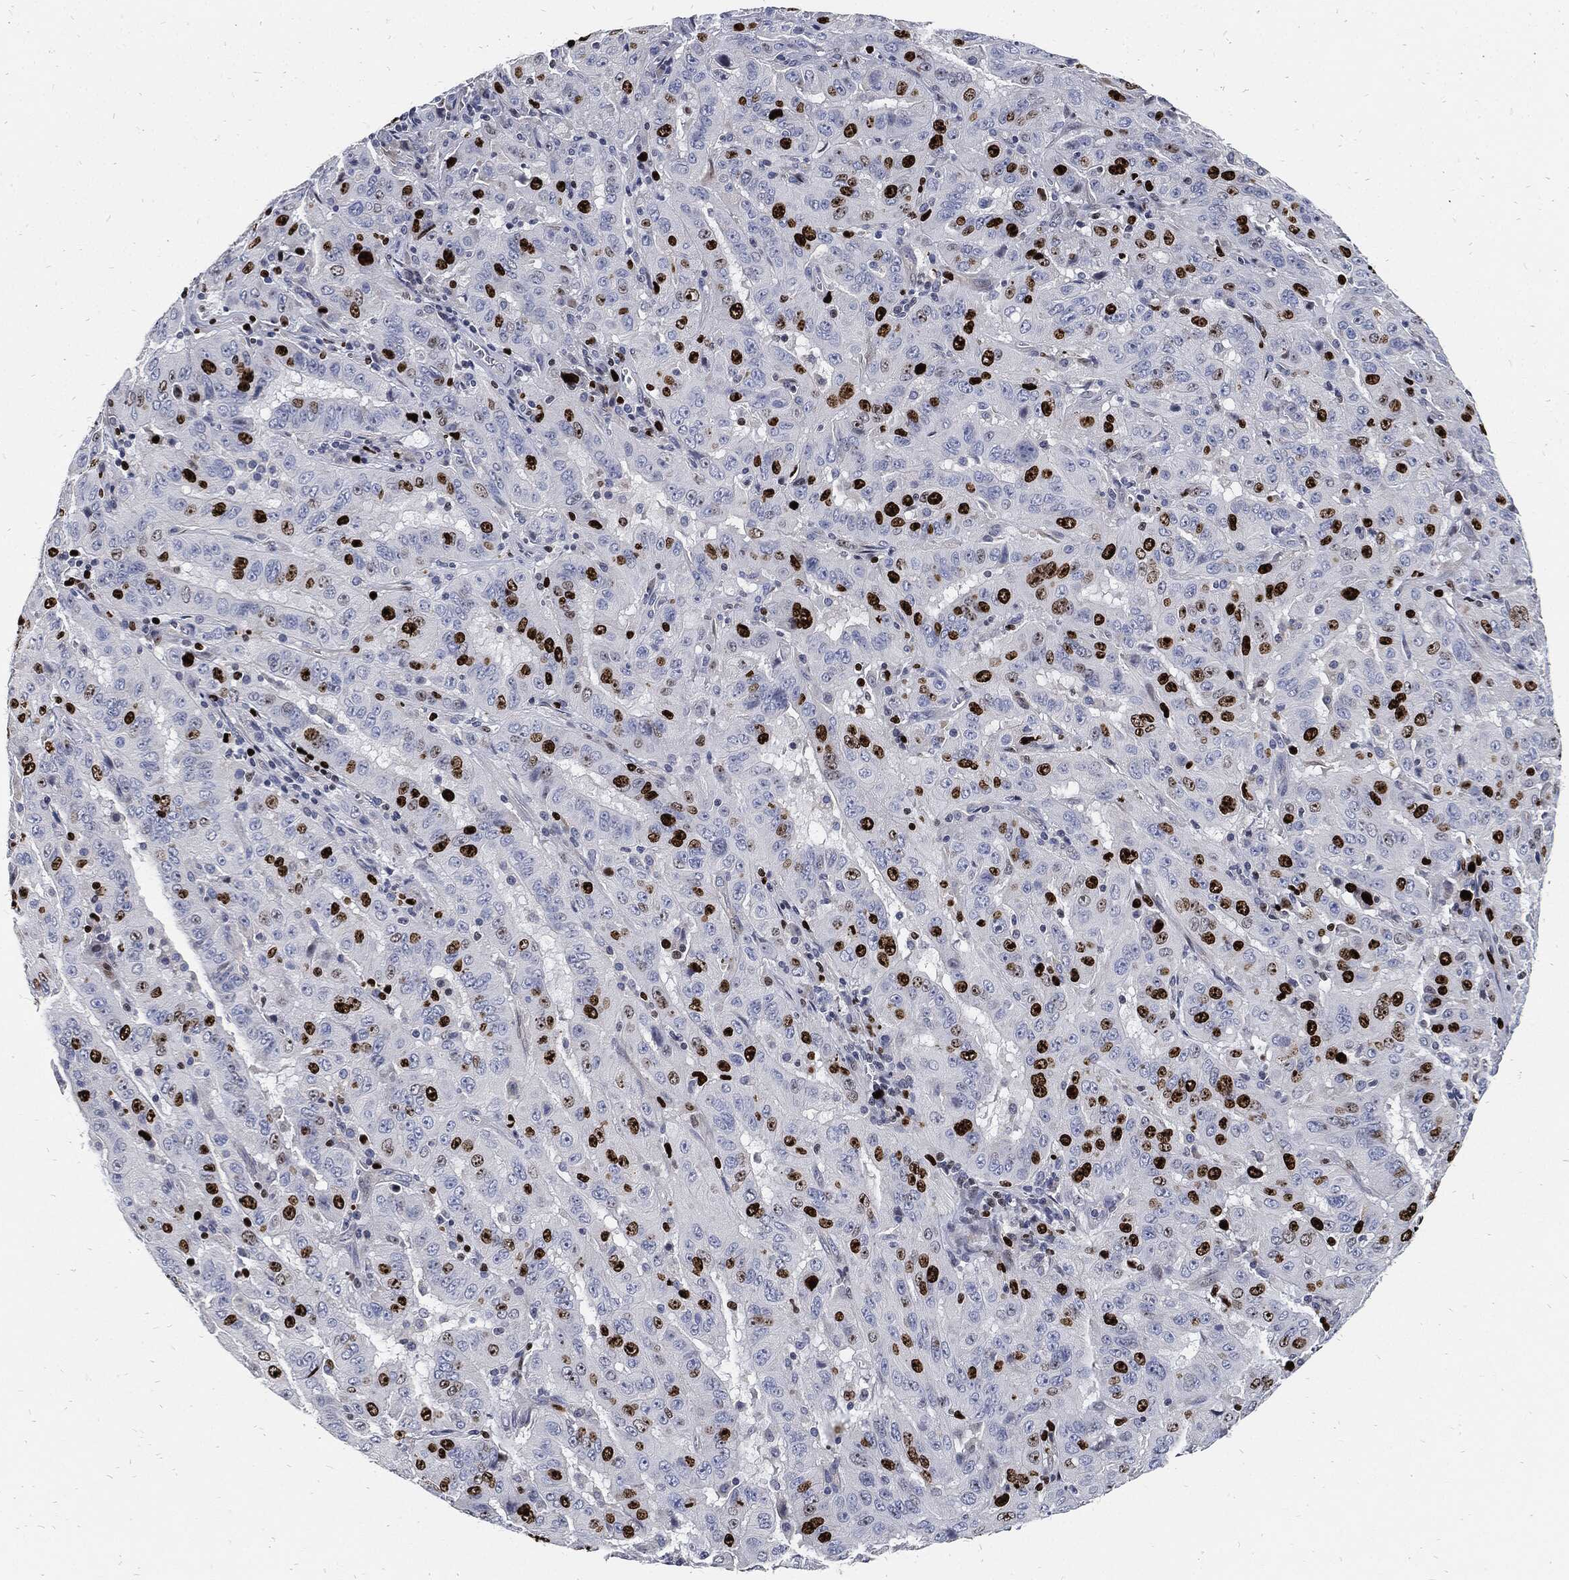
{"staining": {"intensity": "strong", "quantity": "25%-75%", "location": "nuclear"}, "tissue": "pancreatic cancer", "cell_type": "Tumor cells", "image_type": "cancer", "snomed": [{"axis": "morphology", "description": "Adenocarcinoma, NOS"}, {"axis": "topography", "description": "Pancreas"}], "caption": "This micrograph exhibits pancreatic cancer stained with IHC to label a protein in brown. The nuclear of tumor cells show strong positivity for the protein. Nuclei are counter-stained blue.", "gene": "MKI67", "patient": {"sex": "male", "age": 63}}